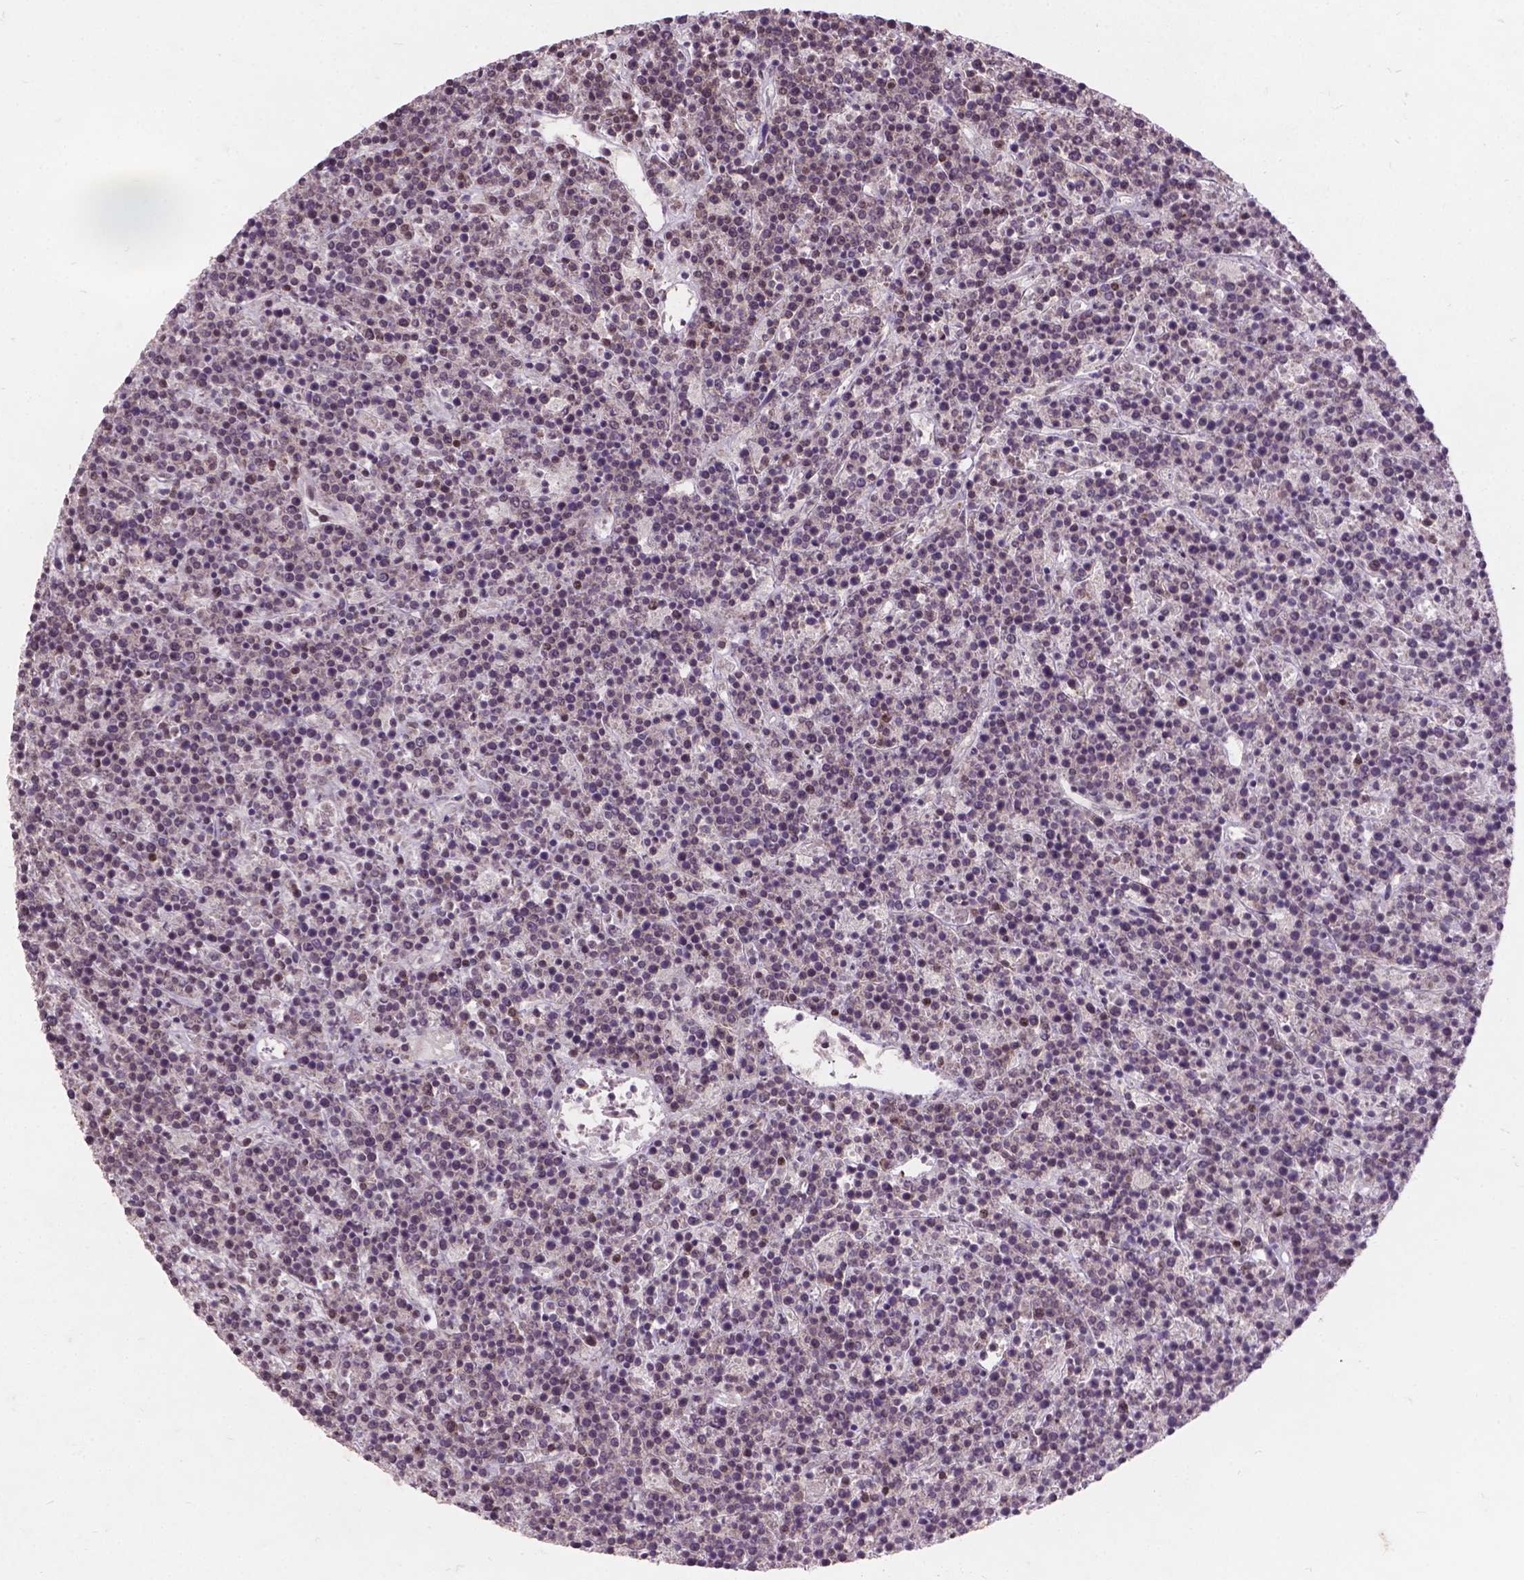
{"staining": {"intensity": "moderate", "quantity": "<25%", "location": "nuclear"}, "tissue": "lymphoma", "cell_type": "Tumor cells", "image_type": "cancer", "snomed": [{"axis": "morphology", "description": "Malignant lymphoma, non-Hodgkin's type, High grade"}, {"axis": "topography", "description": "Ovary"}], "caption": "Immunohistochemical staining of lymphoma reveals moderate nuclear protein expression in approximately <25% of tumor cells.", "gene": "COIL", "patient": {"sex": "female", "age": 56}}